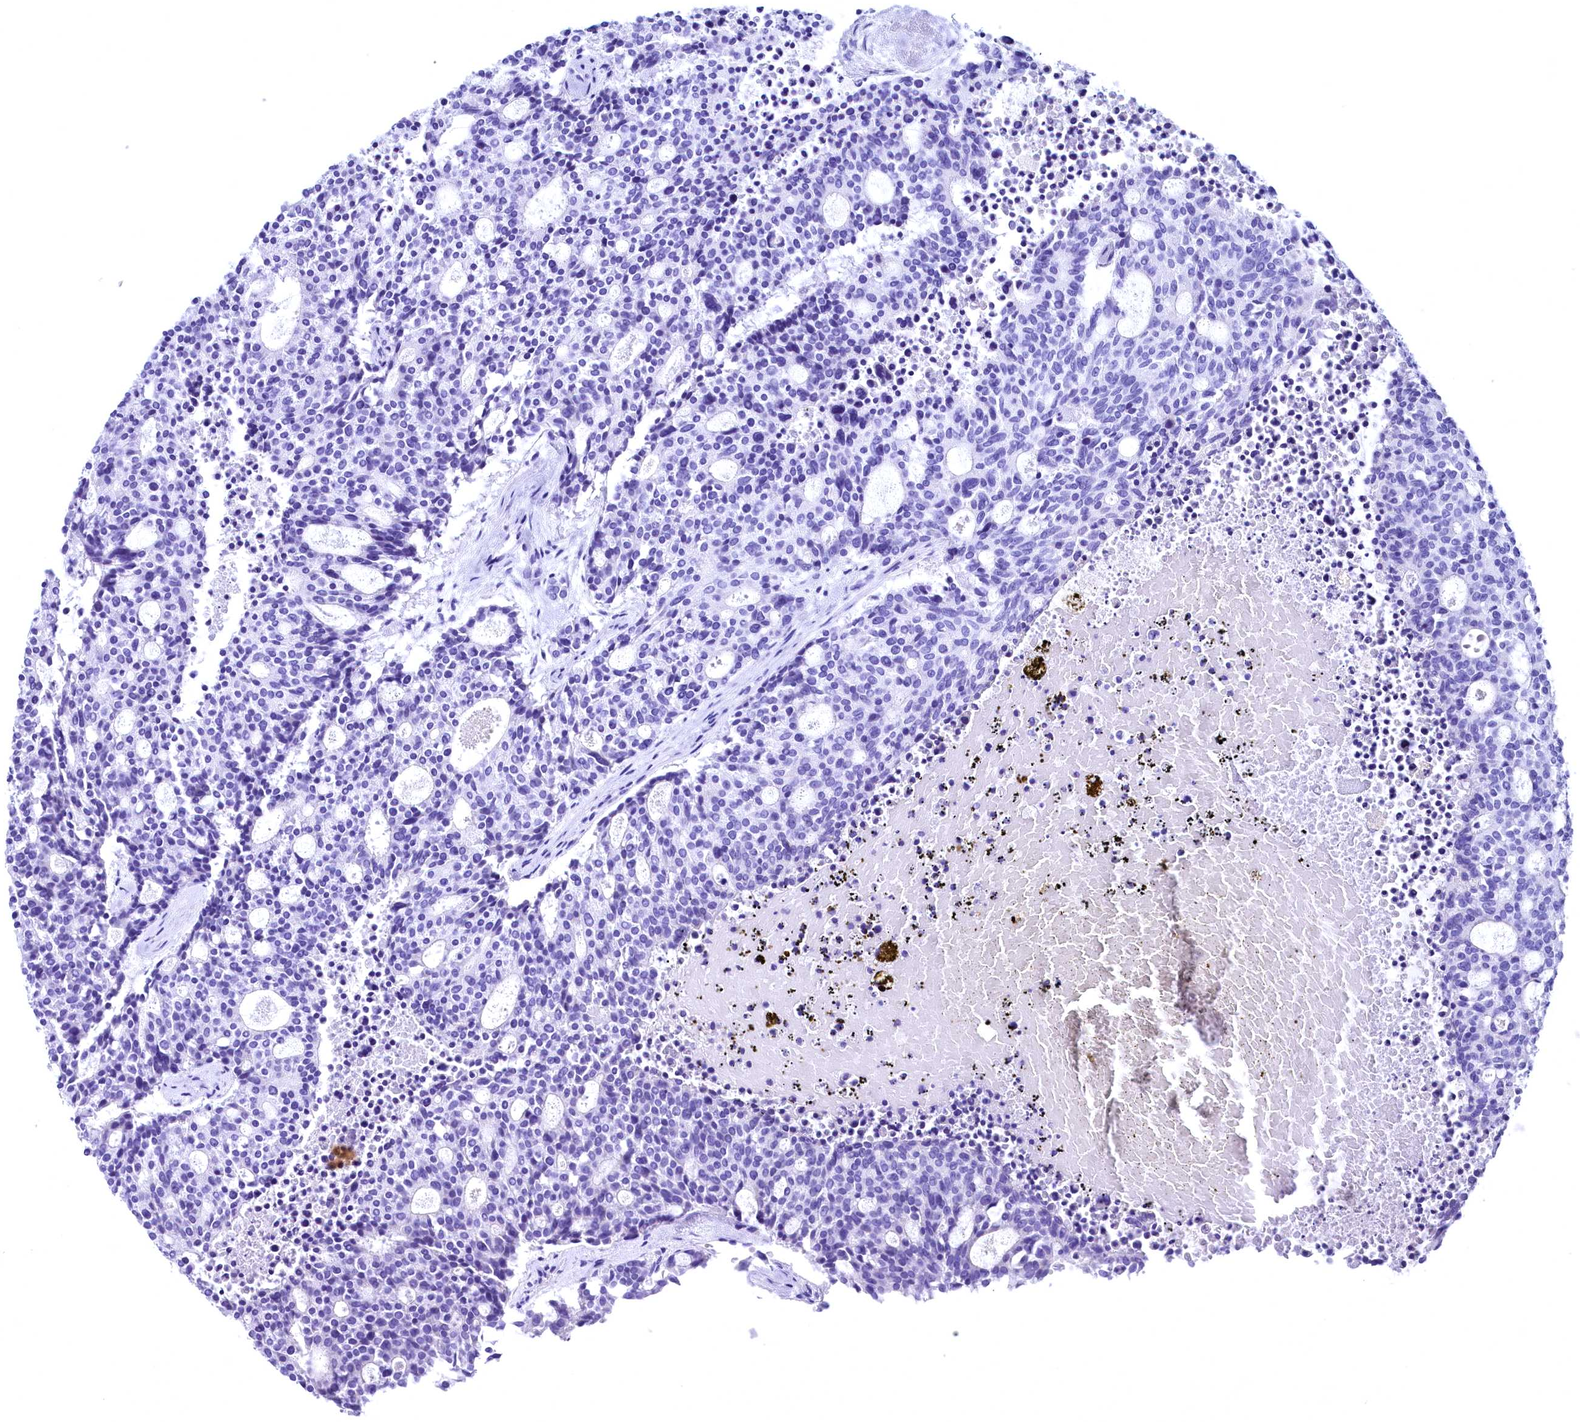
{"staining": {"intensity": "negative", "quantity": "none", "location": "none"}, "tissue": "carcinoid", "cell_type": "Tumor cells", "image_type": "cancer", "snomed": [{"axis": "morphology", "description": "Carcinoid, malignant, NOS"}, {"axis": "topography", "description": "Pancreas"}], "caption": "Tumor cells are negative for protein expression in human carcinoid (malignant). Nuclei are stained in blue.", "gene": "SKIDA1", "patient": {"sex": "female", "age": 54}}